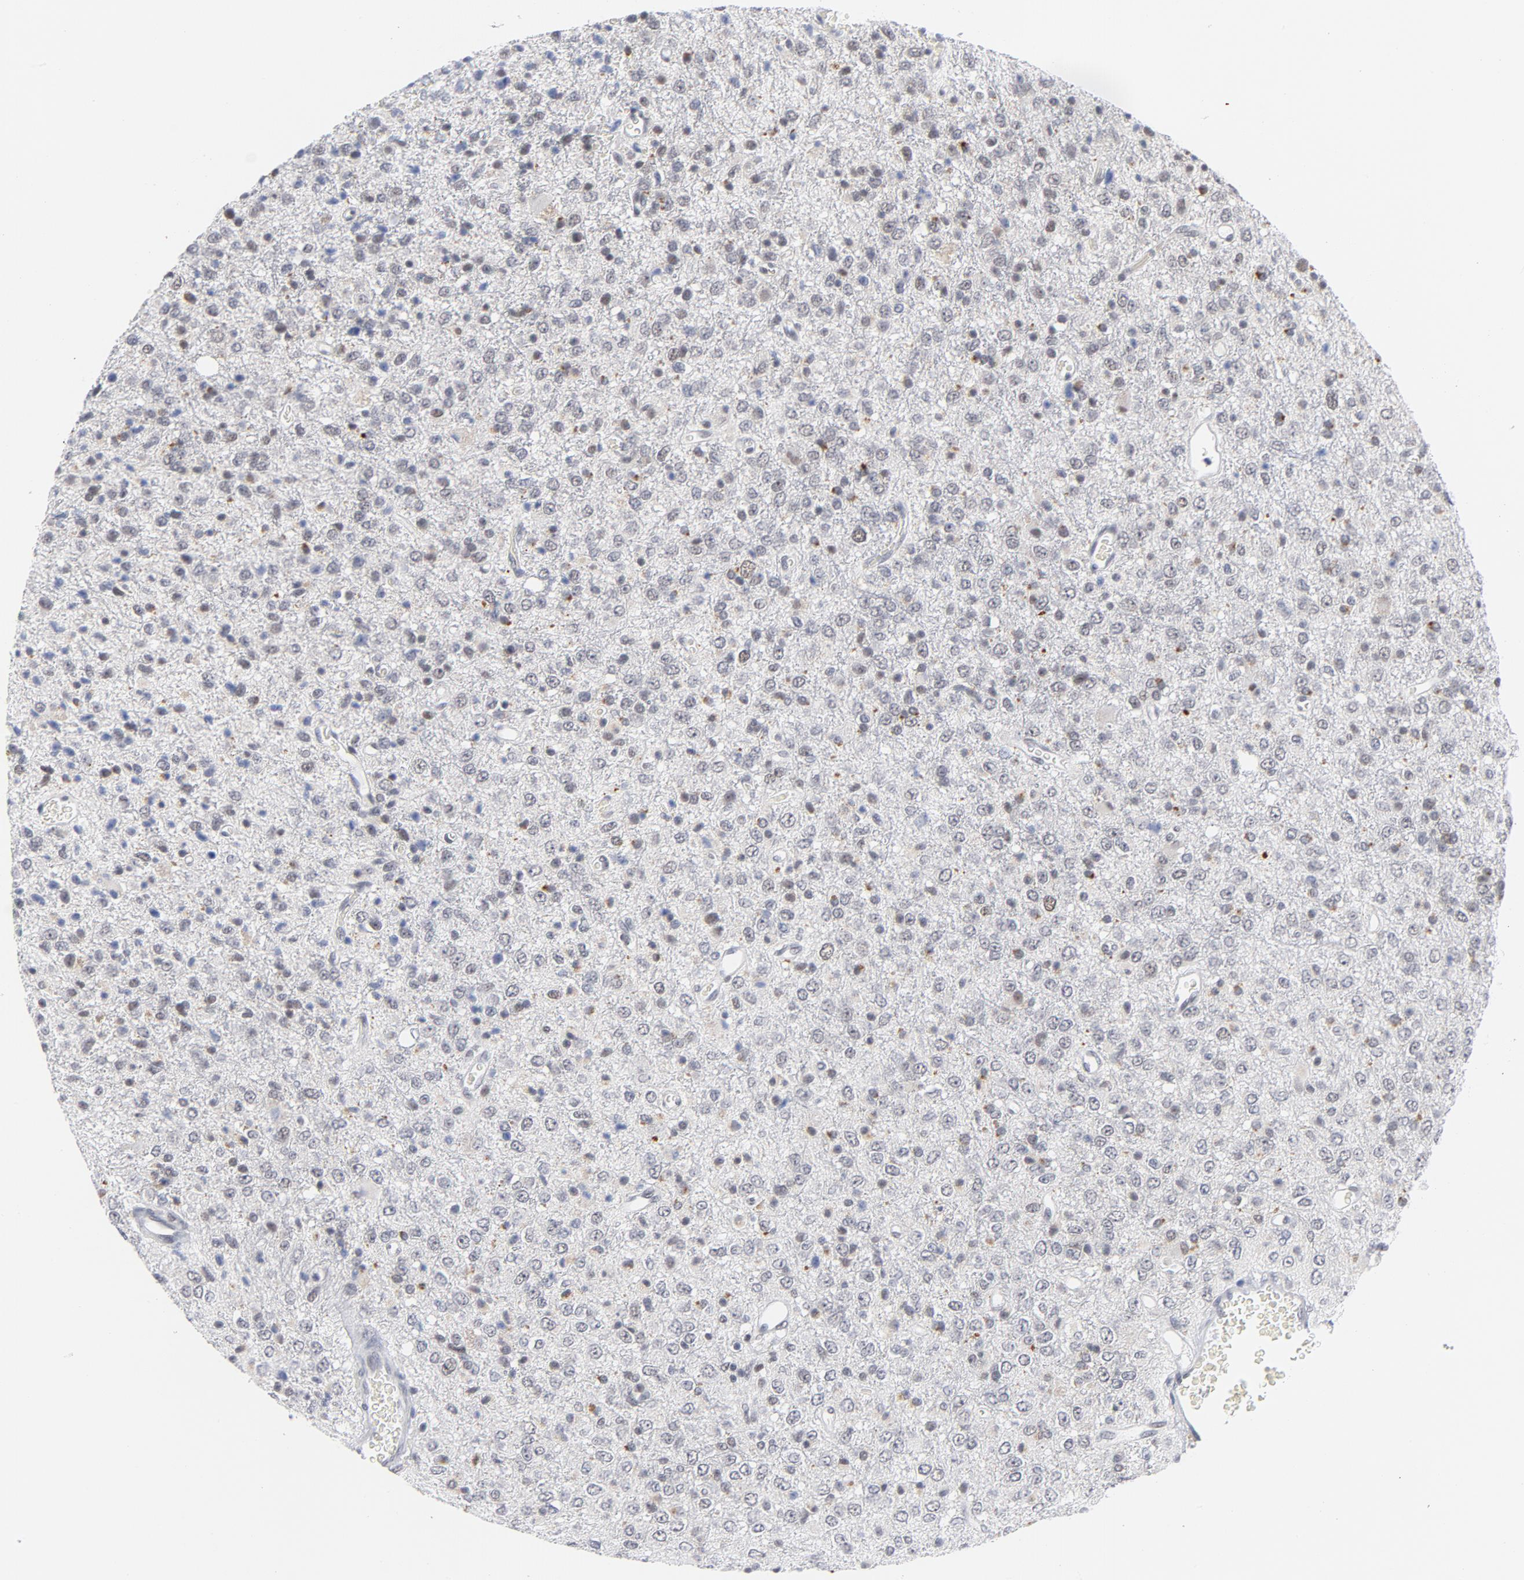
{"staining": {"intensity": "weak", "quantity": "25%-75%", "location": "nuclear"}, "tissue": "glioma", "cell_type": "Tumor cells", "image_type": "cancer", "snomed": [{"axis": "morphology", "description": "Glioma, malignant, High grade"}, {"axis": "topography", "description": "pancreas cauda"}], "caption": "Approximately 25%-75% of tumor cells in human glioma demonstrate weak nuclear protein staining as visualized by brown immunohistochemical staining.", "gene": "BAP1", "patient": {"sex": "male", "age": 60}}